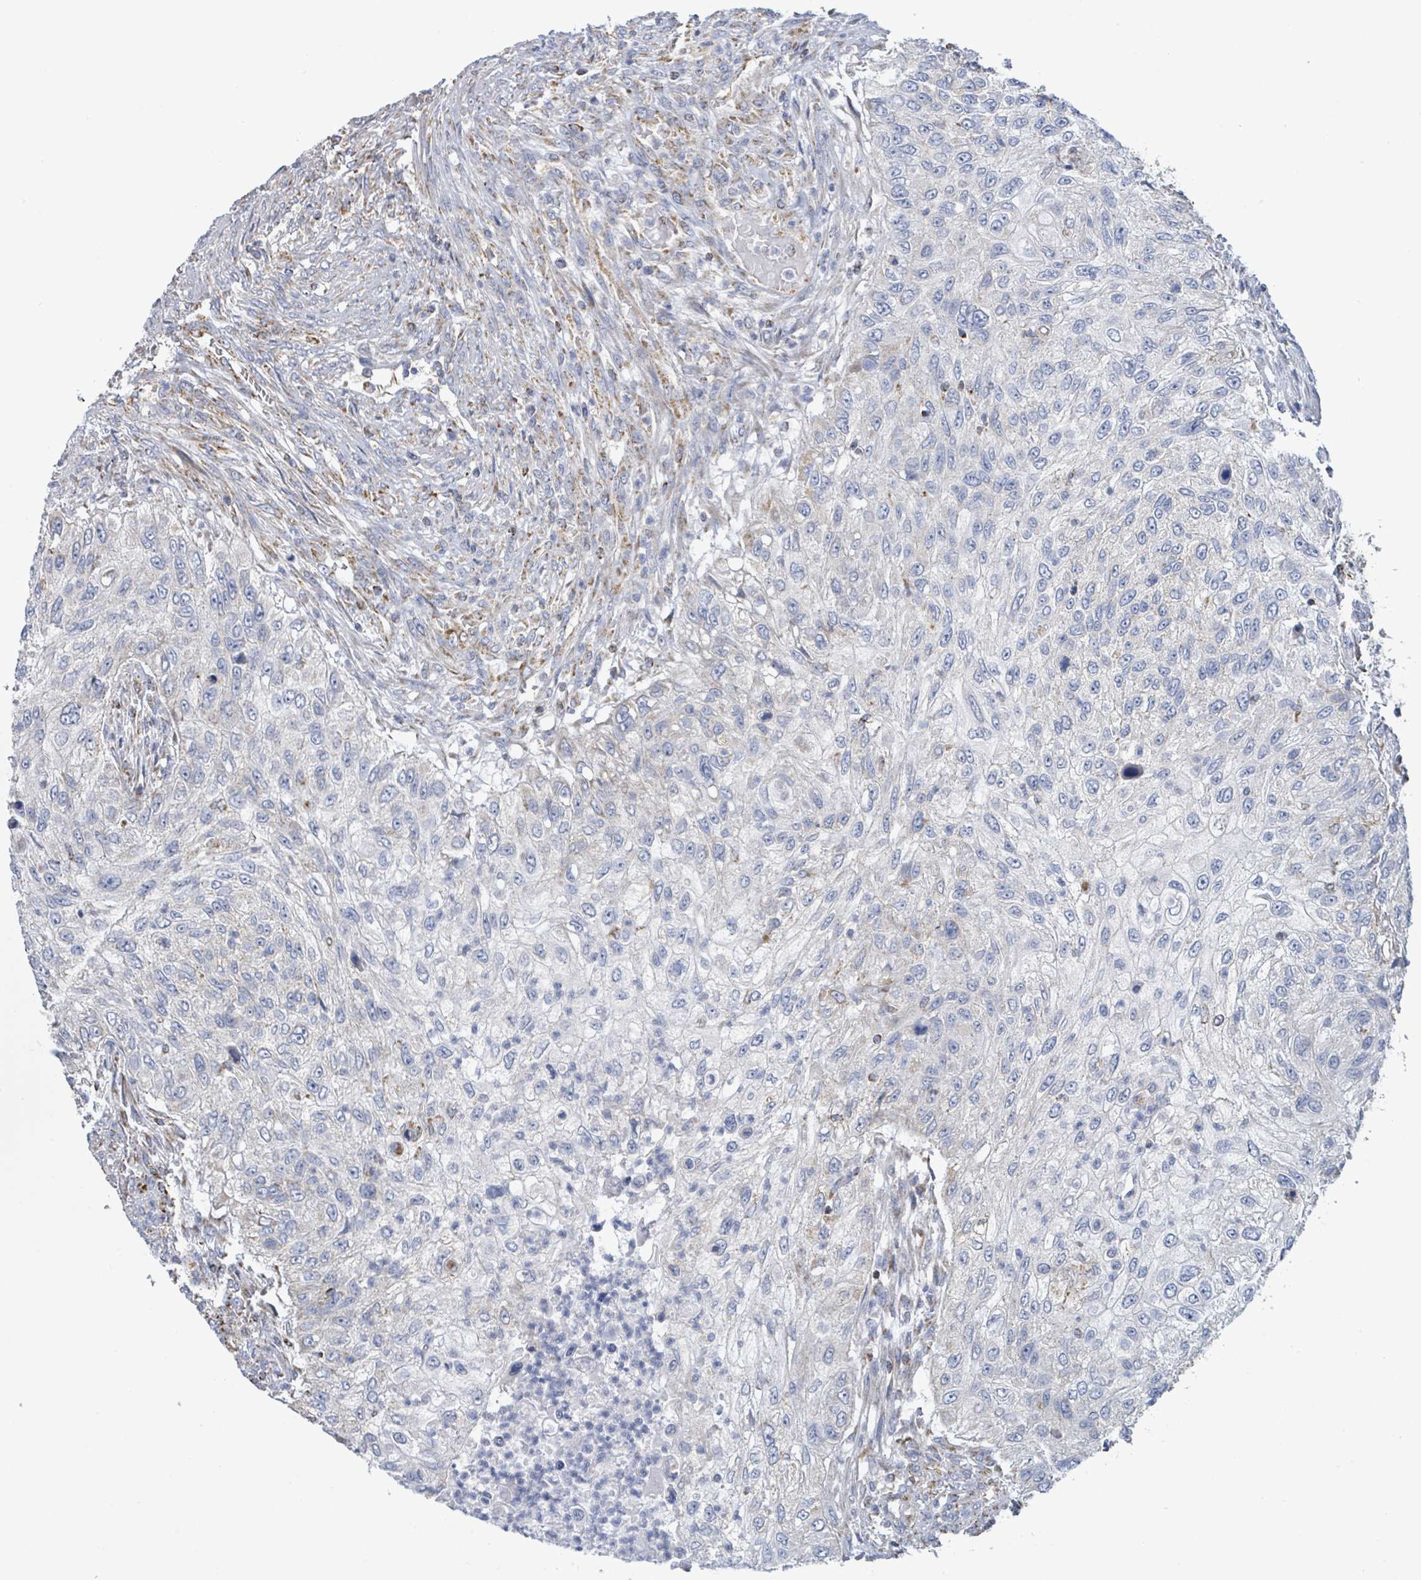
{"staining": {"intensity": "negative", "quantity": "none", "location": "none"}, "tissue": "urothelial cancer", "cell_type": "Tumor cells", "image_type": "cancer", "snomed": [{"axis": "morphology", "description": "Urothelial carcinoma, High grade"}, {"axis": "topography", "description": "Urinary bladder"}], "caption": "This is a photomicrograph of immunohistochemistry (IHC) staining of urothelial carcinoma (high-grade), which shows no staining in tumor cells.", "gene": "SUCLG2", "patient": {"sex": "female", "age": 60}}